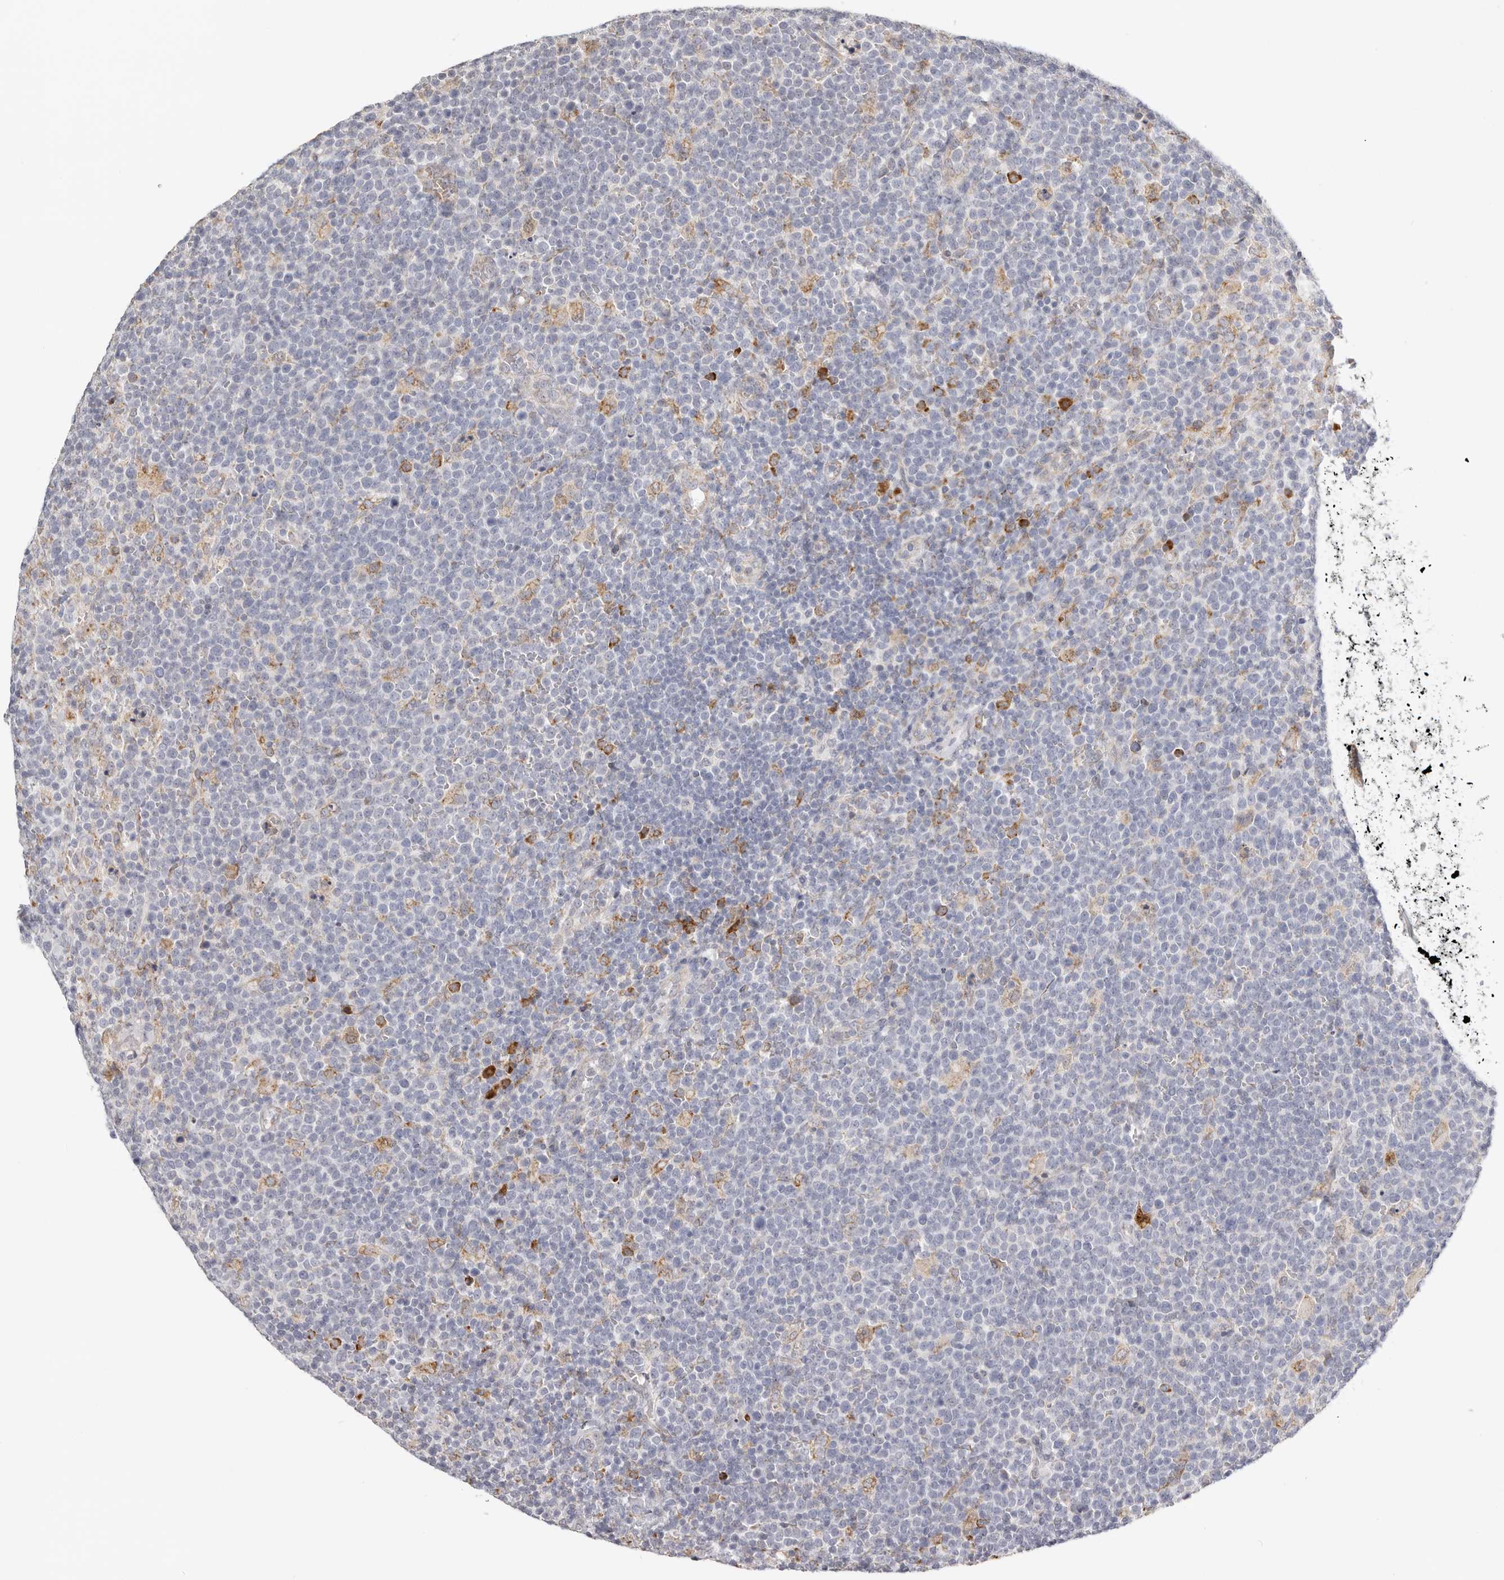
{"staining": {"intensity": "negative", "quantity": "none", "location": "none"}, "tissue": "lymphoma", "cell_type": "Tumor cells", "image_type": "cancer", "snomed": [{"axis": "morphology", "description": "Malignant lymphoma, non-Hodgkin's type, High grade"}, {"axis": "topography", "description": "Lymph node"}], "caption": "The histopathology image shows no significant positivity in tumor cells of lymphoma.", "gene": "IL32", "patient": {"sex": "male", "age": 61}}